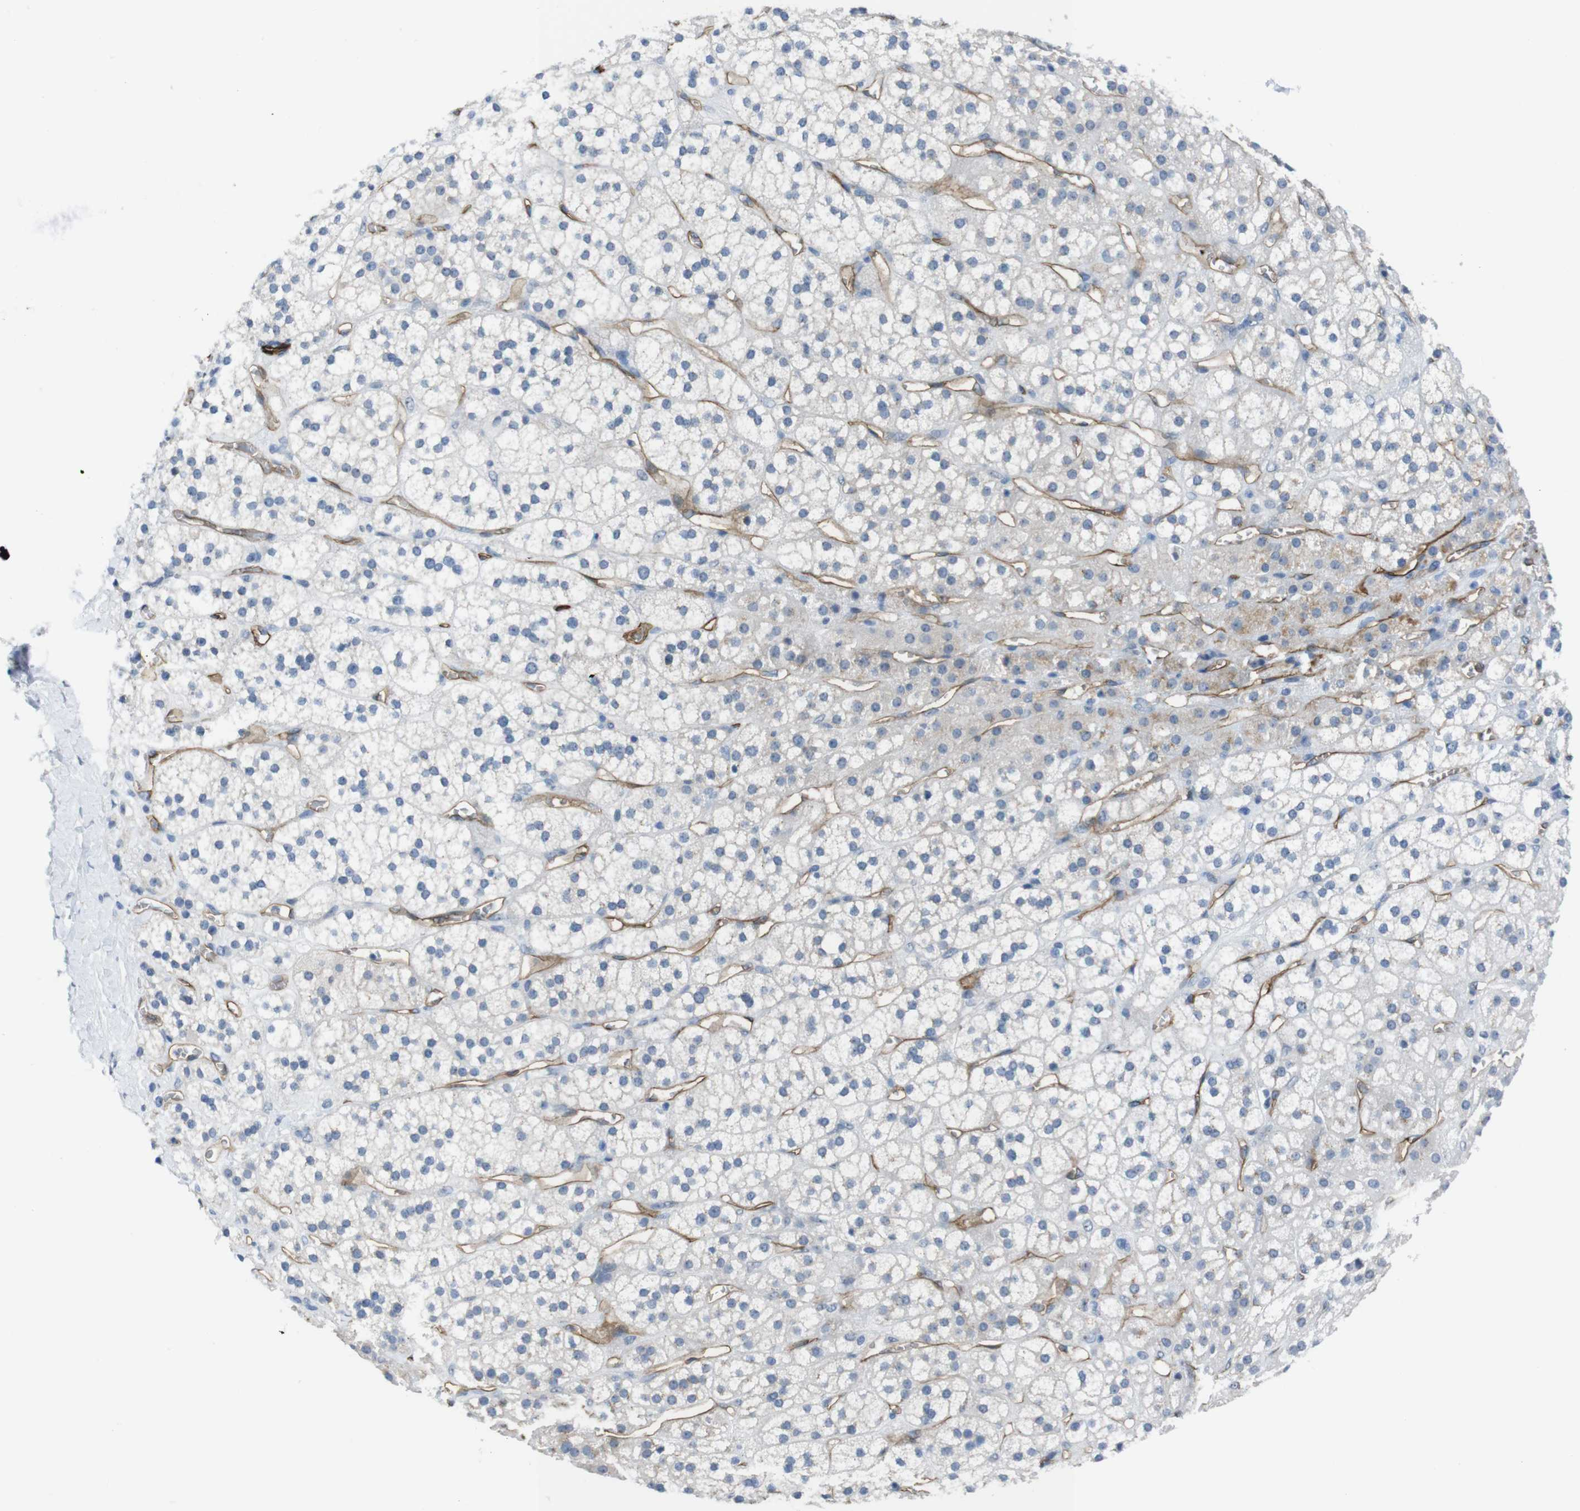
{"staining": {"intensity": "negative", "quantity": "none", "location": "none"}, "tissue": "adrenal gland", "cell_type": "Glandular cells", "image_type": "normal", "snomed": [{"axis": "morphology", "description": "Normal tissue, NOS"}, {"axis": "topography", "description": "Adrenal gland"}], "caption": "The IHC micrograph has no significant staining in glandular cells of adrenal gland.", "gene": "HSPA12B", "patient": {"sex": "male", "age": 56}}